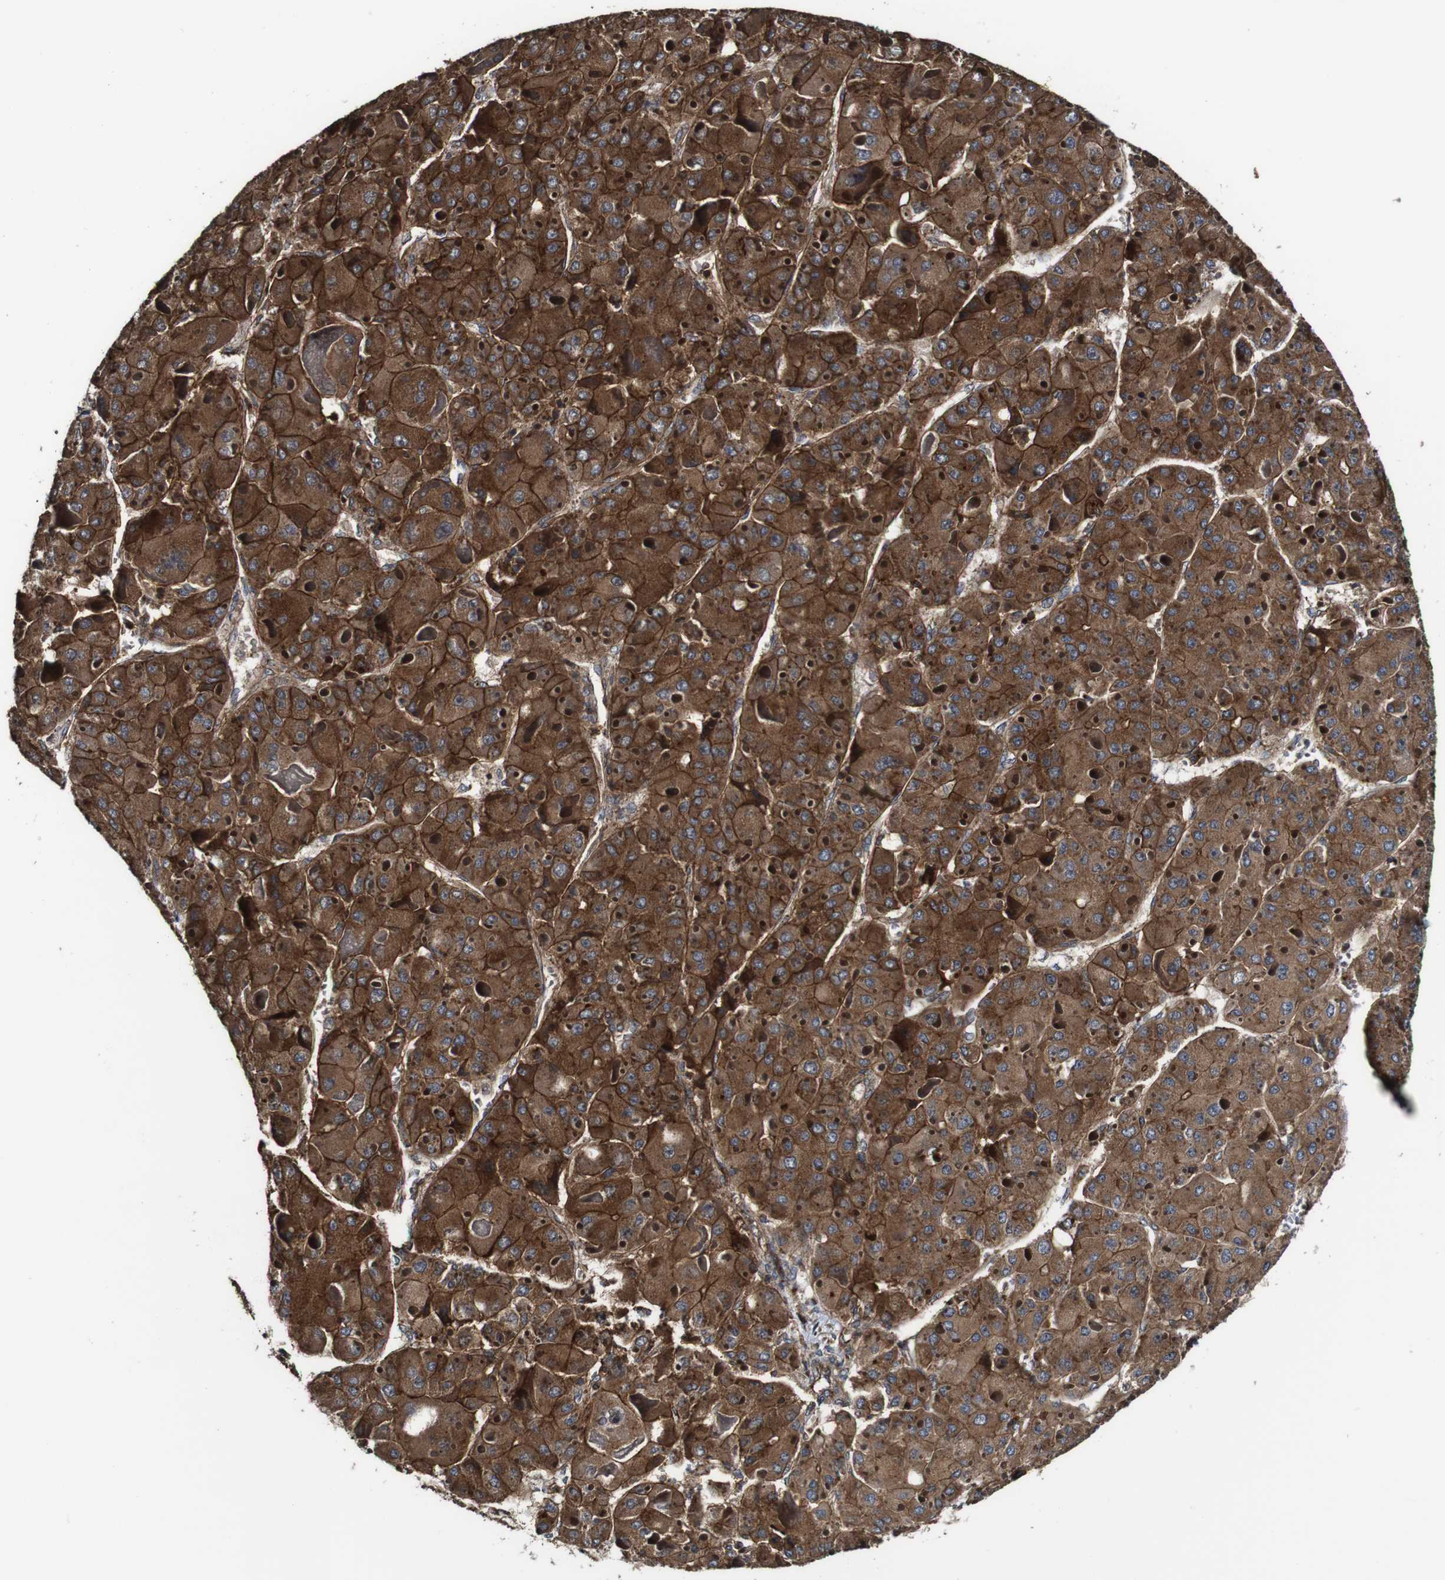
{"staining": {"intensity": "strong", "quantity": ">75%", "location": "cytoplasmic/membranous"}, "tissue": "liver cancer", "cell_type": "Tumor cells", "image_type": "cancer", "snomed": [{"axis": "morphology", "description": "Carcinoma, Hepatocellular, NOS"}, {"axis": "topography", "description": "Liver"}], "caption": "An immunohistochemistry (IHC) photomicrograph of neoplastic tissue is shown. Protein staining in brown highlights strong cytoplasmic/membranous positivity in liver hepatocellular carcinoma within tumor cells.", "gene": "TNIK", "patient": {"sex": "female", "age": 73}}